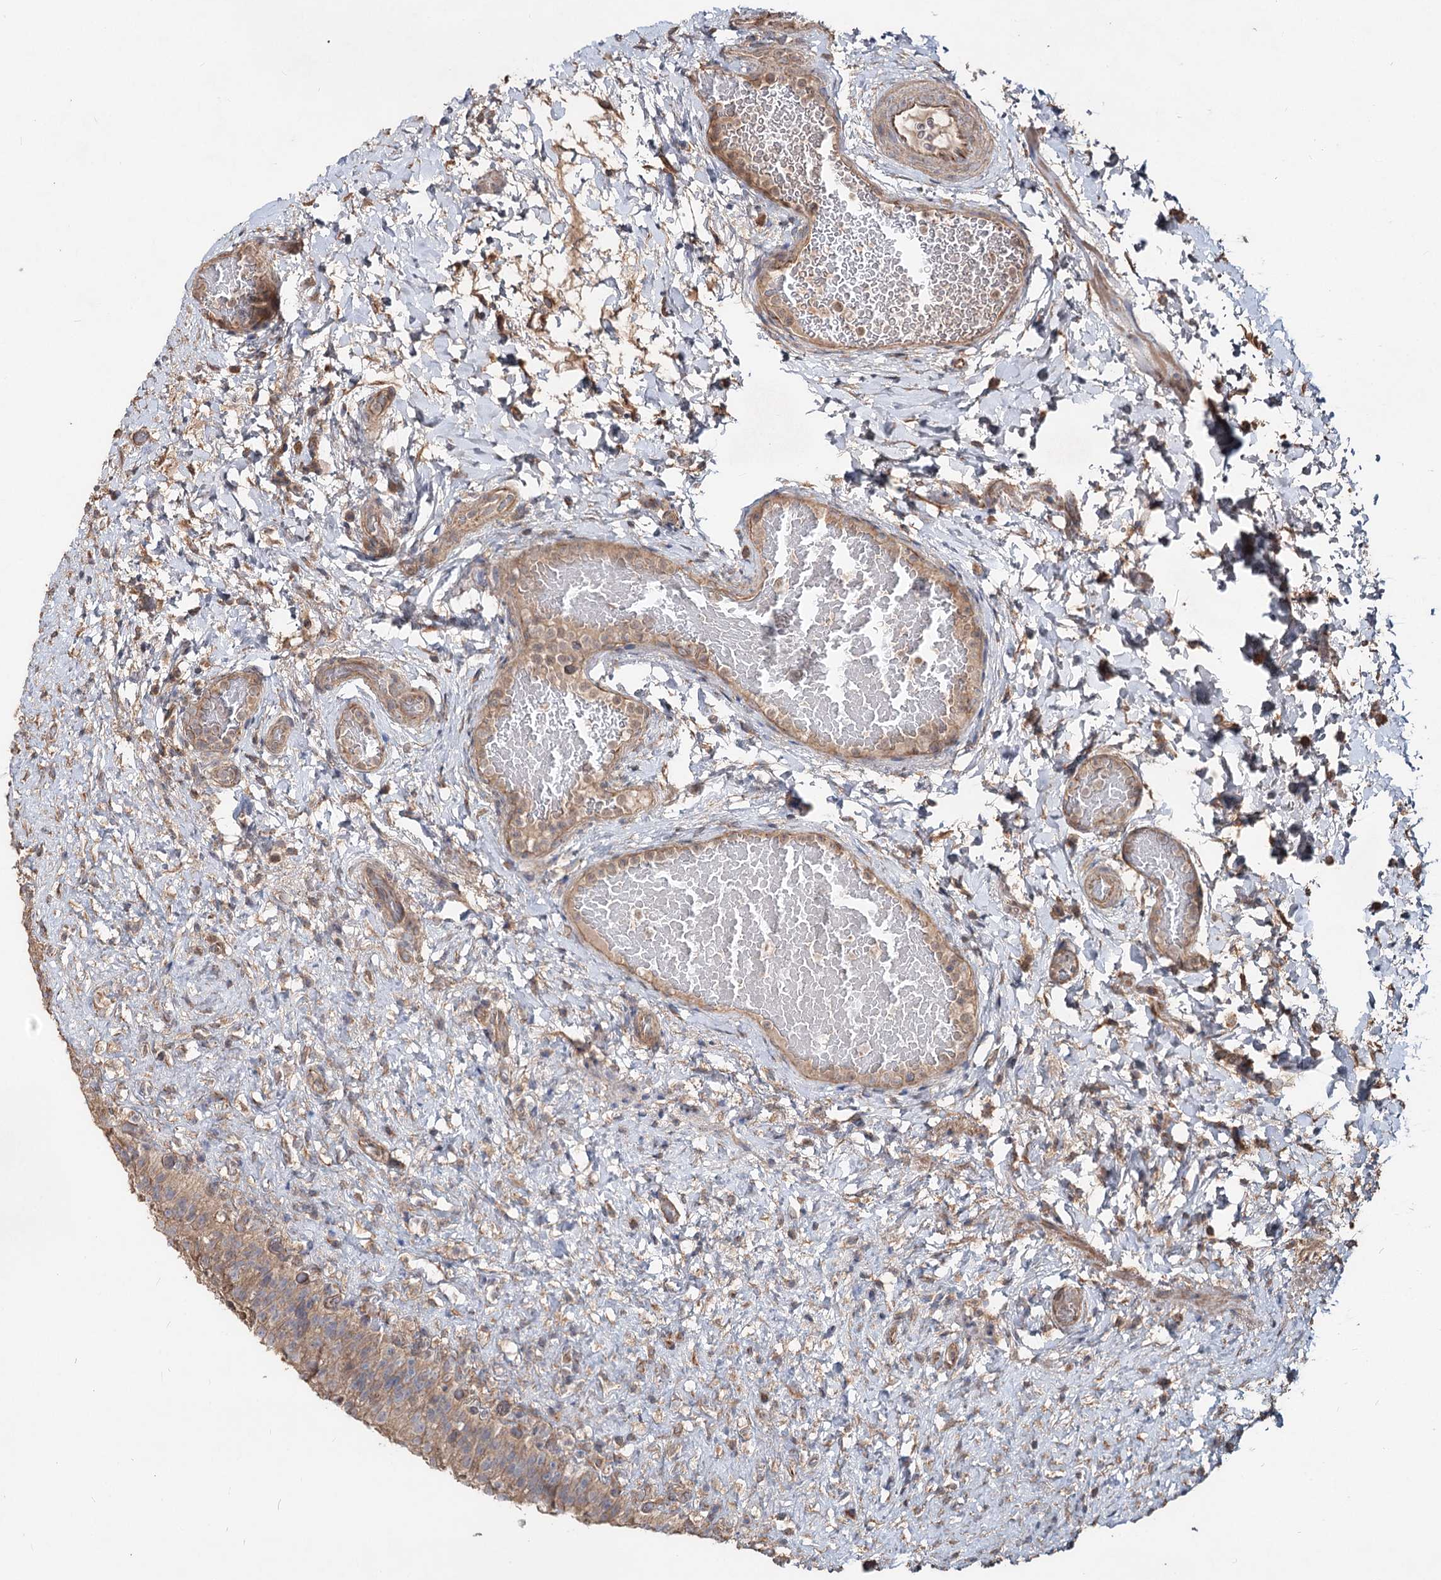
{"staining": {"intensity": "moderate", "quantity": ">75%", "location": "cytoplasmic/membranous"}, "tissue": "urinary bladder", "cell_type": "Urothelial cells", "image_type": "normal", "snomed": [{"axis": "morphology", "description": "Normal tissue, NOS"}, {"axis": "topography", "description": "Urinary bladder"}], "caption": "Protein staining reveals moderate cytoplasmic/membranous staining in about >75% of urothelial cells in benign urinary bladder.", "gene": "SPART", "patient": {"sex": "female", "age": 27}}